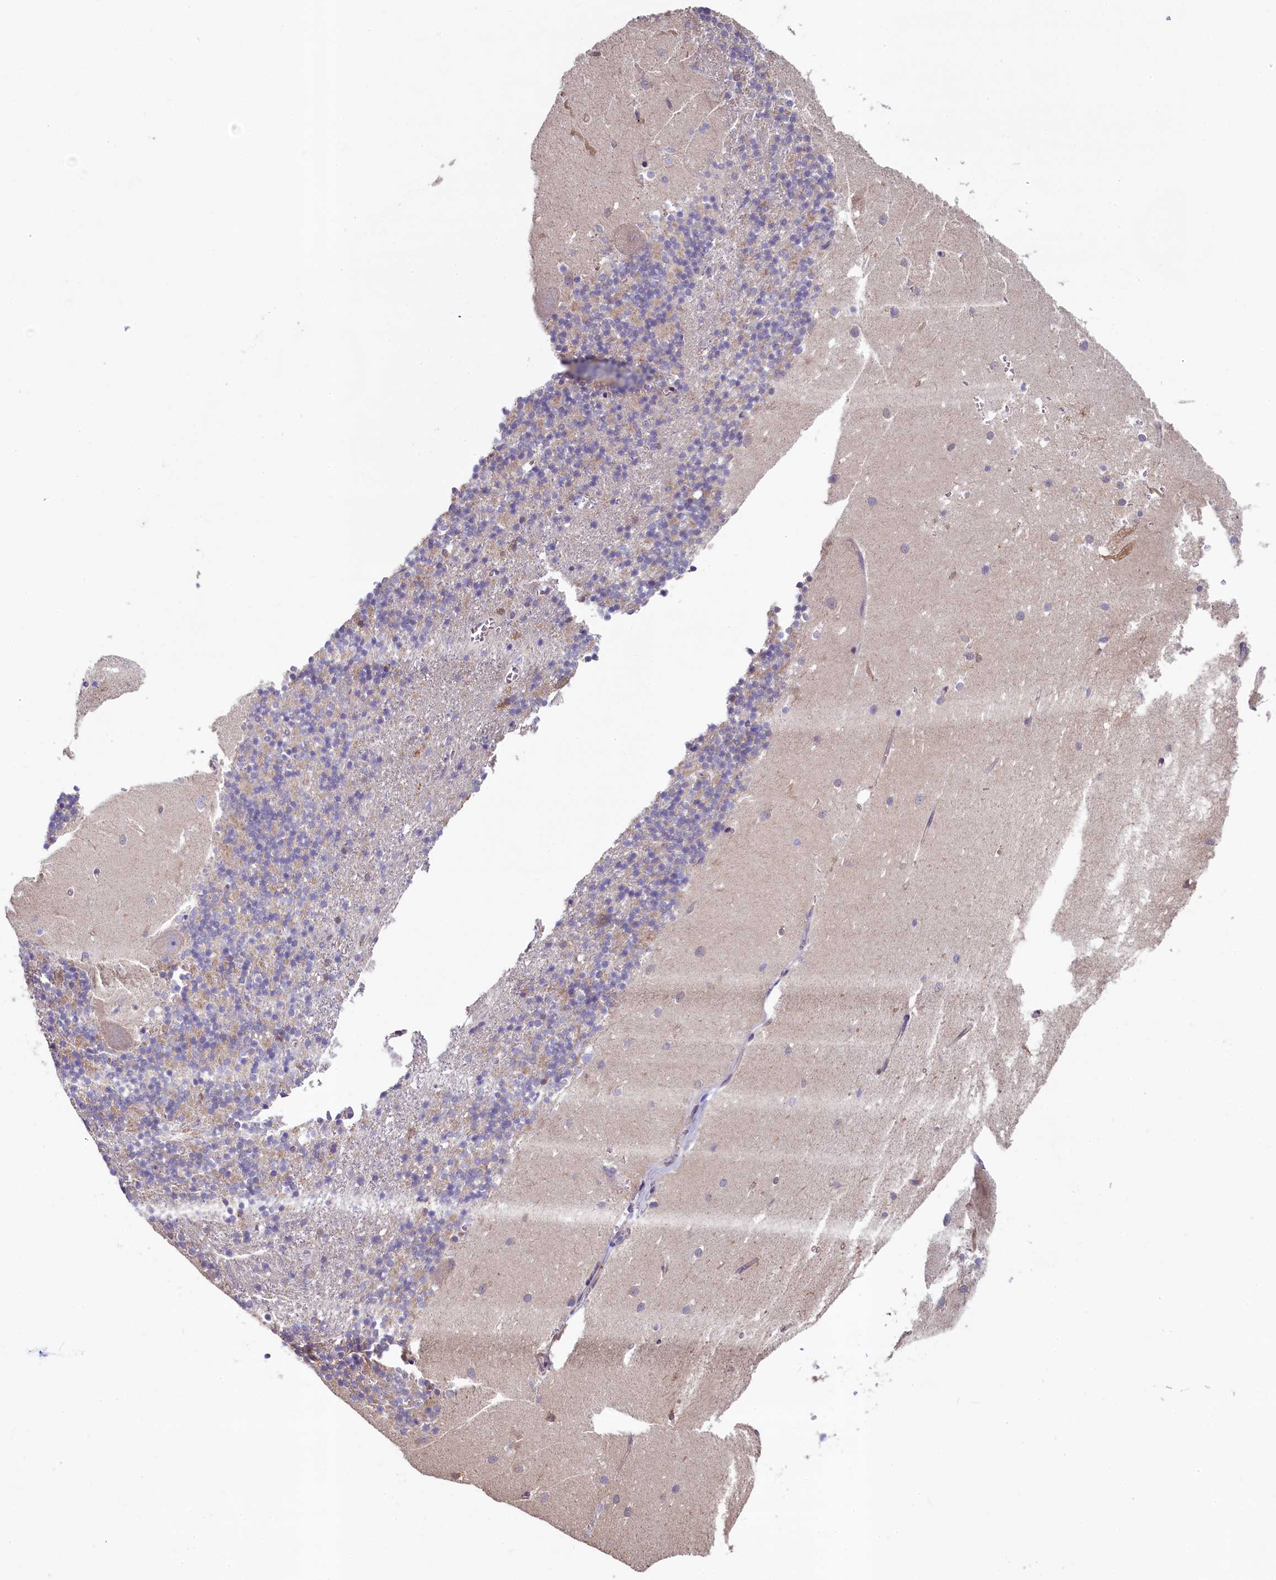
{"staining": {"intensity": "moderate", "quantity": "25%-75%", "location": "cytoplasmic/membranous"}, "tissue": "cerebellum", "cell_type": "Cells in granular layer", "image_type": "normal", "snomed": [{"axis": "morphology", "description": "Normal tissue, NOS"}, {"axis": "topography", "description": "Cerebellum"}], "caption": "Protein analysis of normal cerebellum displays moderate cytoplasmic/membranous staining in approximately 25%-75% of cells in granular layer. The staining is performed using DAB brown chromogen to label protein expression. The nuclei are counter-stained blue using hematoxylin.", "gene": "SPATA2L", "patient": {"sex": "male", "age": 54}}